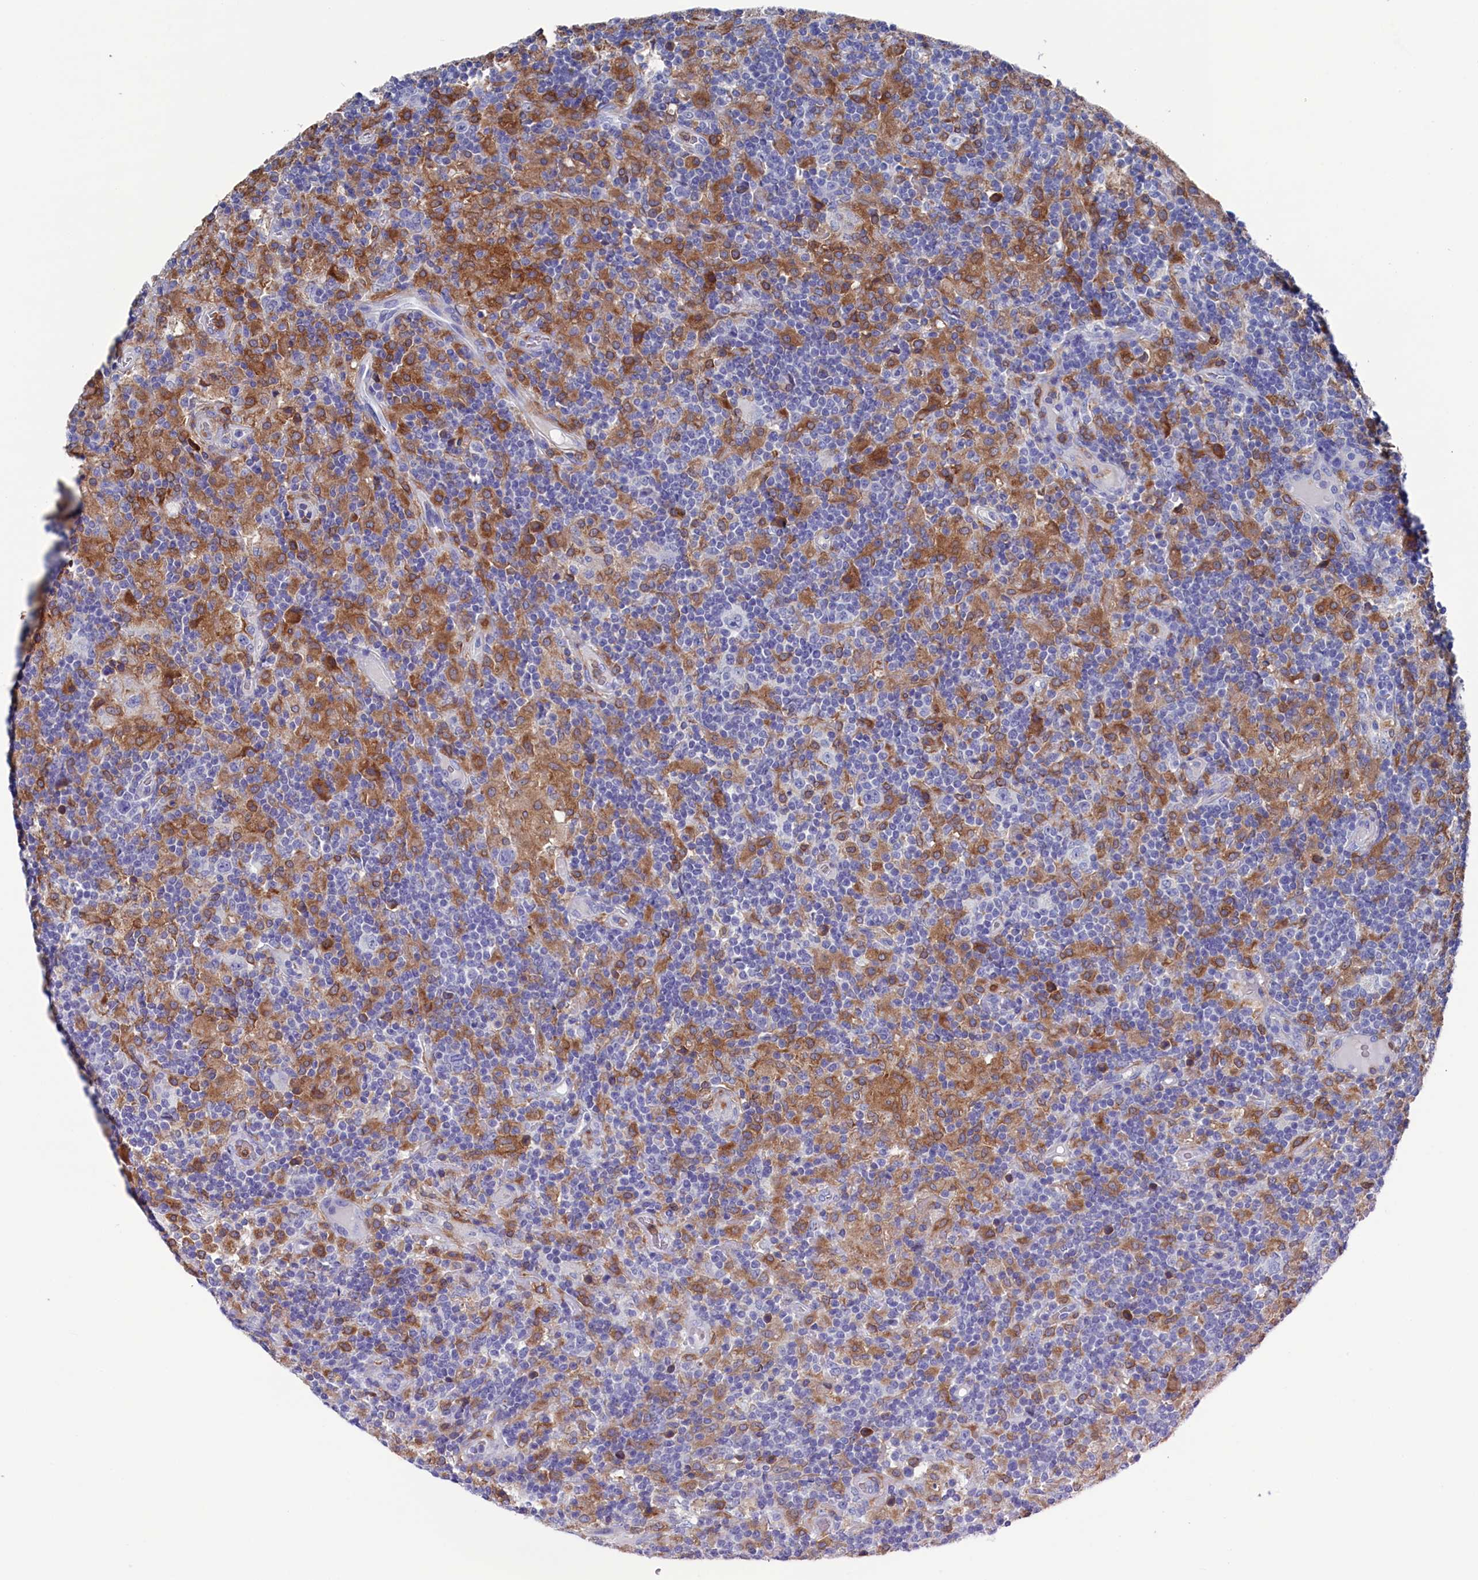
{"staining": {"intensity": "negative", "quantity": "none", "location": "none"}, "tissue": "lymphoma", "cell_type": "Tumor cells", "image_type": "cancer", "snomed": [{"axis": "morphology", "description": "Hodgkin's disease, NOS"}, {"axis": "topography", "description": "Lymph node"}], "caption": "The immunohistochemistry (IHC) photomicrograph has no significant expression in tumor cells of Hodgkin's disease tissue. The staining was performed using DAB to visualize the protein expression in brown, while the nuclei were stained in blue with hematoxylin (Magnification: 20x).", "gene": "TYROBP", "patient": {"sex": "male", "age": 70}}